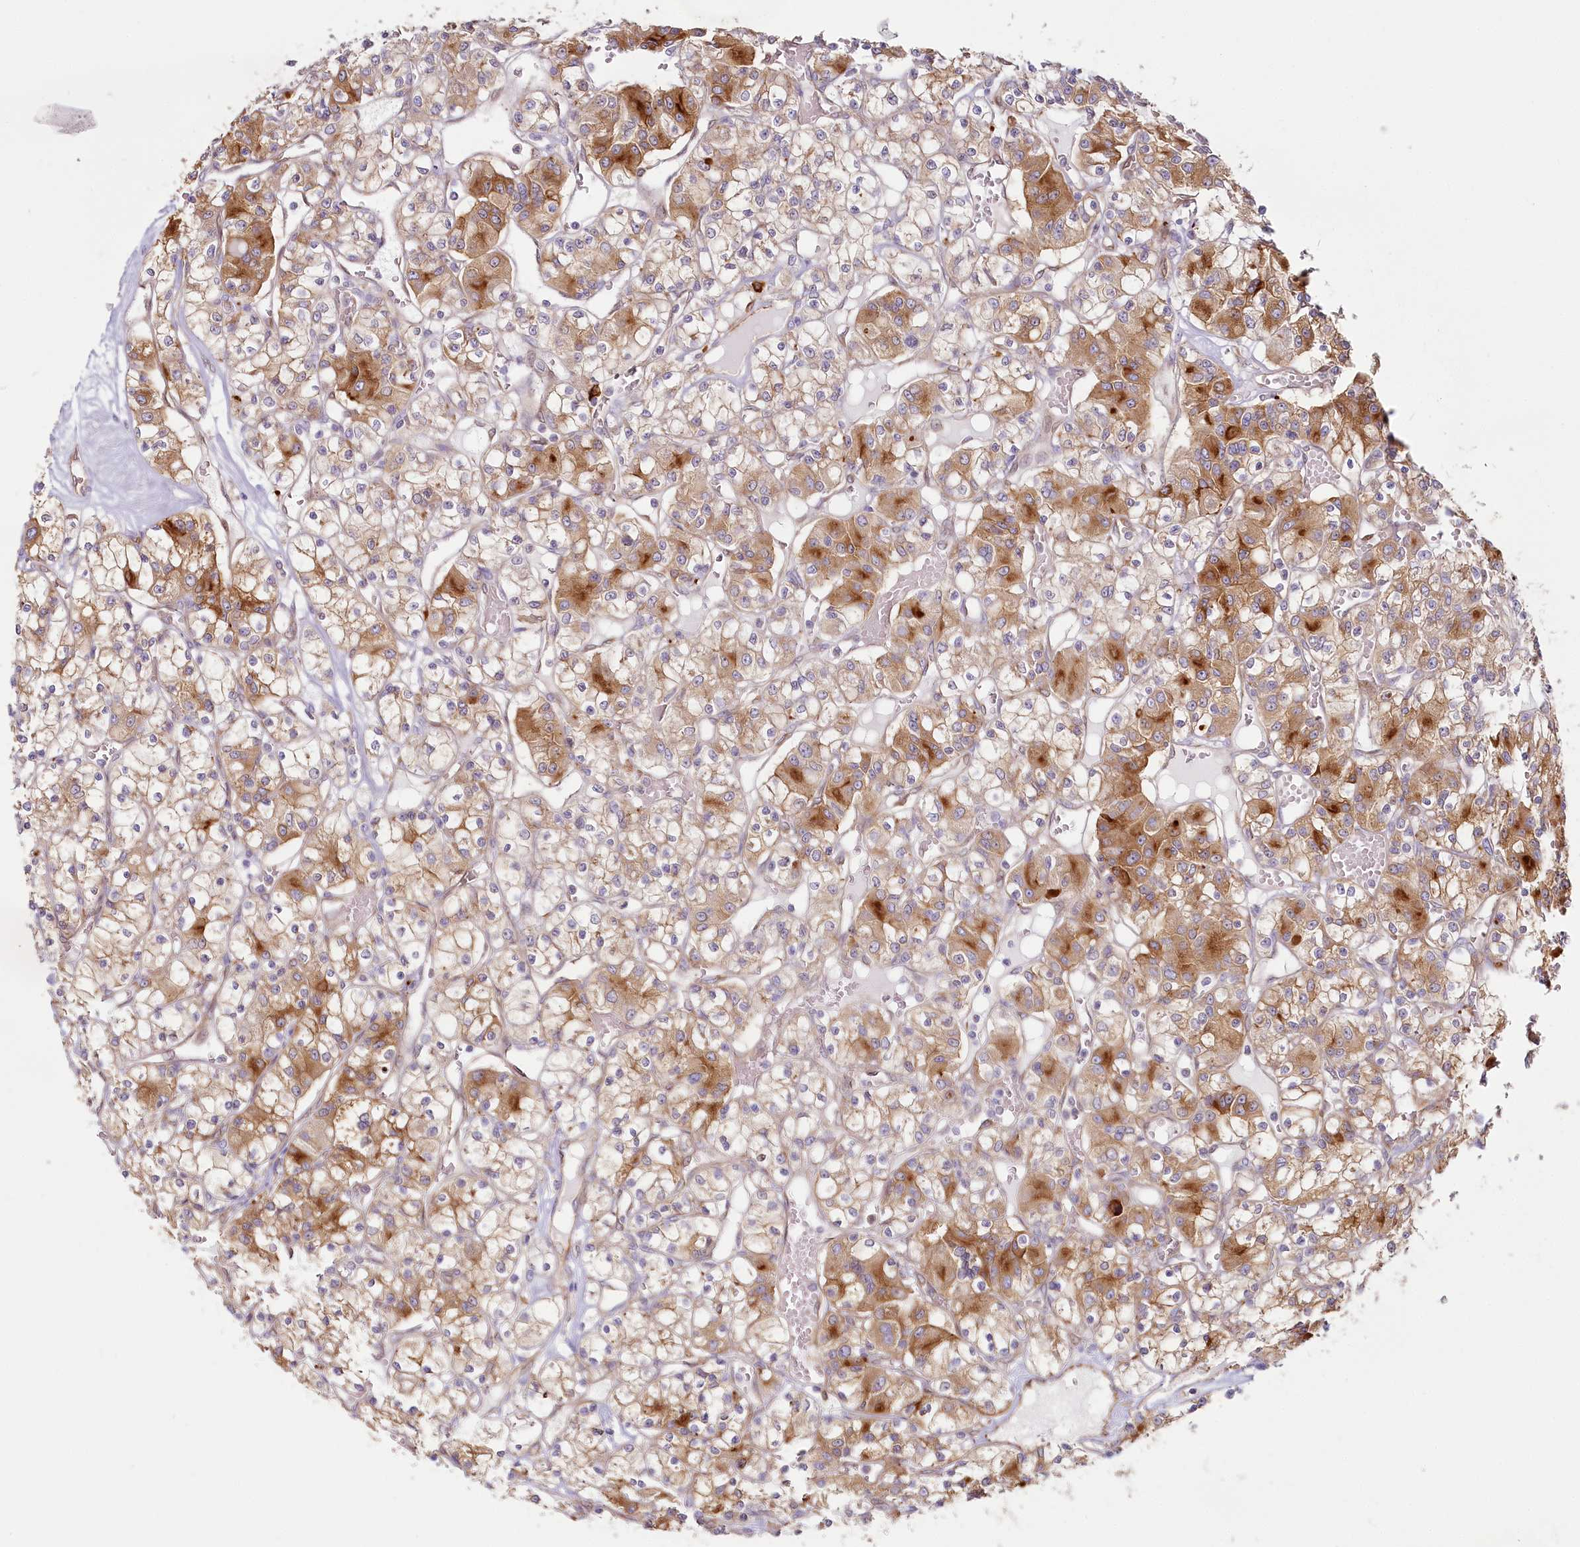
{"staining": {"intensity": "moderate", "quantity": ">75%", "location": "cytoplasmic/membranous"}, "tissue": "renal cancer", "cell_type": "Tumor cells", "image_type": "cancer", "snomed": [{"axis": "morphology", "description": "Adenocarcinoma, NOS"}, {"axis": "topography", "description": "Kidney"}], "caption": "Protein staining reveals moderate cytoplasmic/membranous staining in about >75% of tumor cells in adenocarcinoma (renal). Immunohistochemistry stains the protein of interest in brown and the nuclei are stained blue.", "gene": "HARS2", "patient": {"sex": "female", "age": 59}}